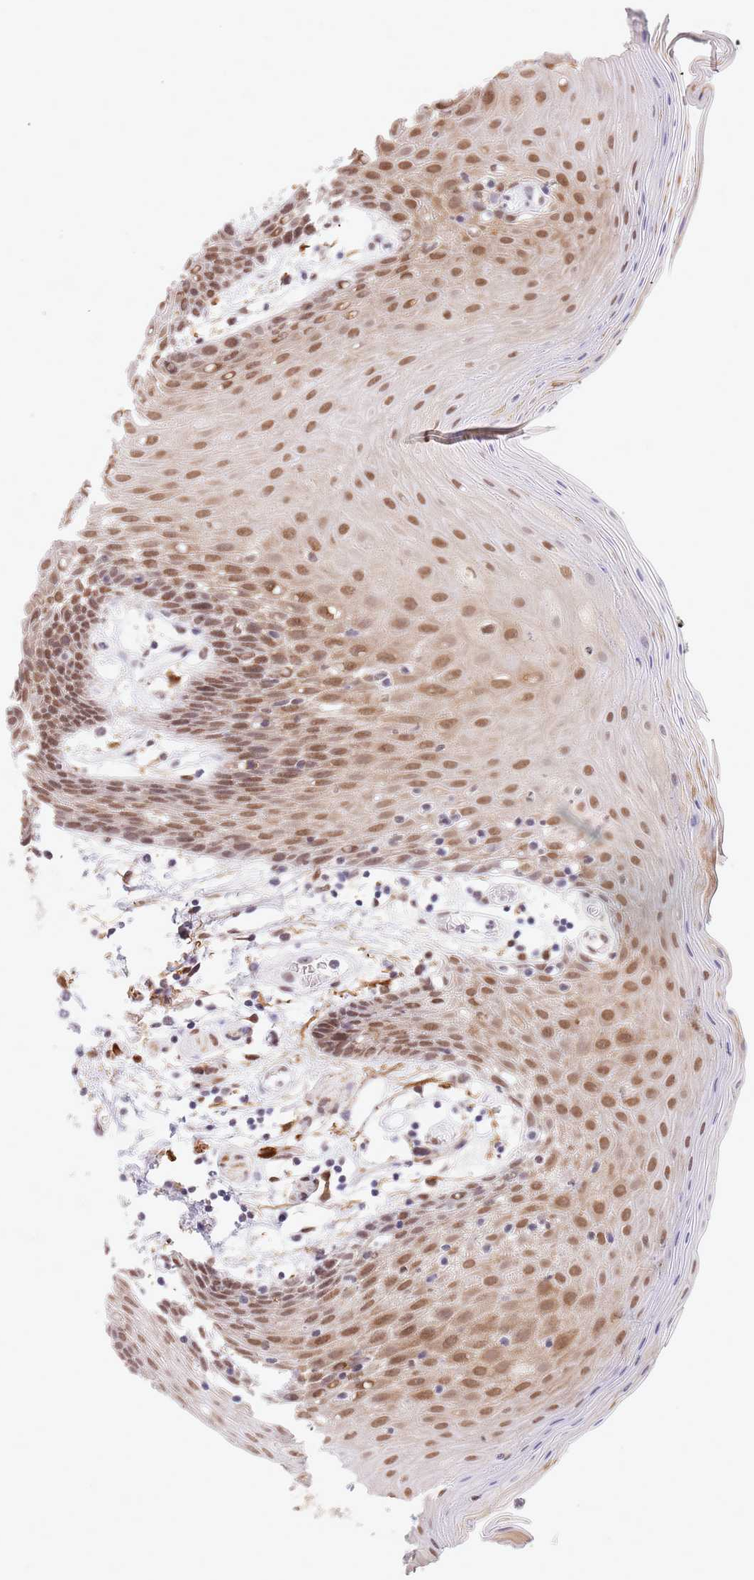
{"staining": {"intensity": "moderate", "quantity": ">75%", "location": "nuclear"}, "tissue": "oral mucosa", "cell_type": "Squamous epithelial cells", "image_type": "normal", "snomed": [{"axis": "morphology", "description": "Normal tissue, NOS"}, {"axis": "topography", "description": "Oral tissue"}, {"axis": "topography", "description": "Tounge, NOS"}], "caption": "Benign oral mucosa exhibits moderate nuclear expression in approximately >75% of squamous epithelial cells, visualized by immunohistochemistry. Using DAB (brown) and hematoxylin (blue) stains, captured at high magnification using brightfield microscopy.", "gene": "TRIM32", "patient": {"sex": "female", "age": 59}}